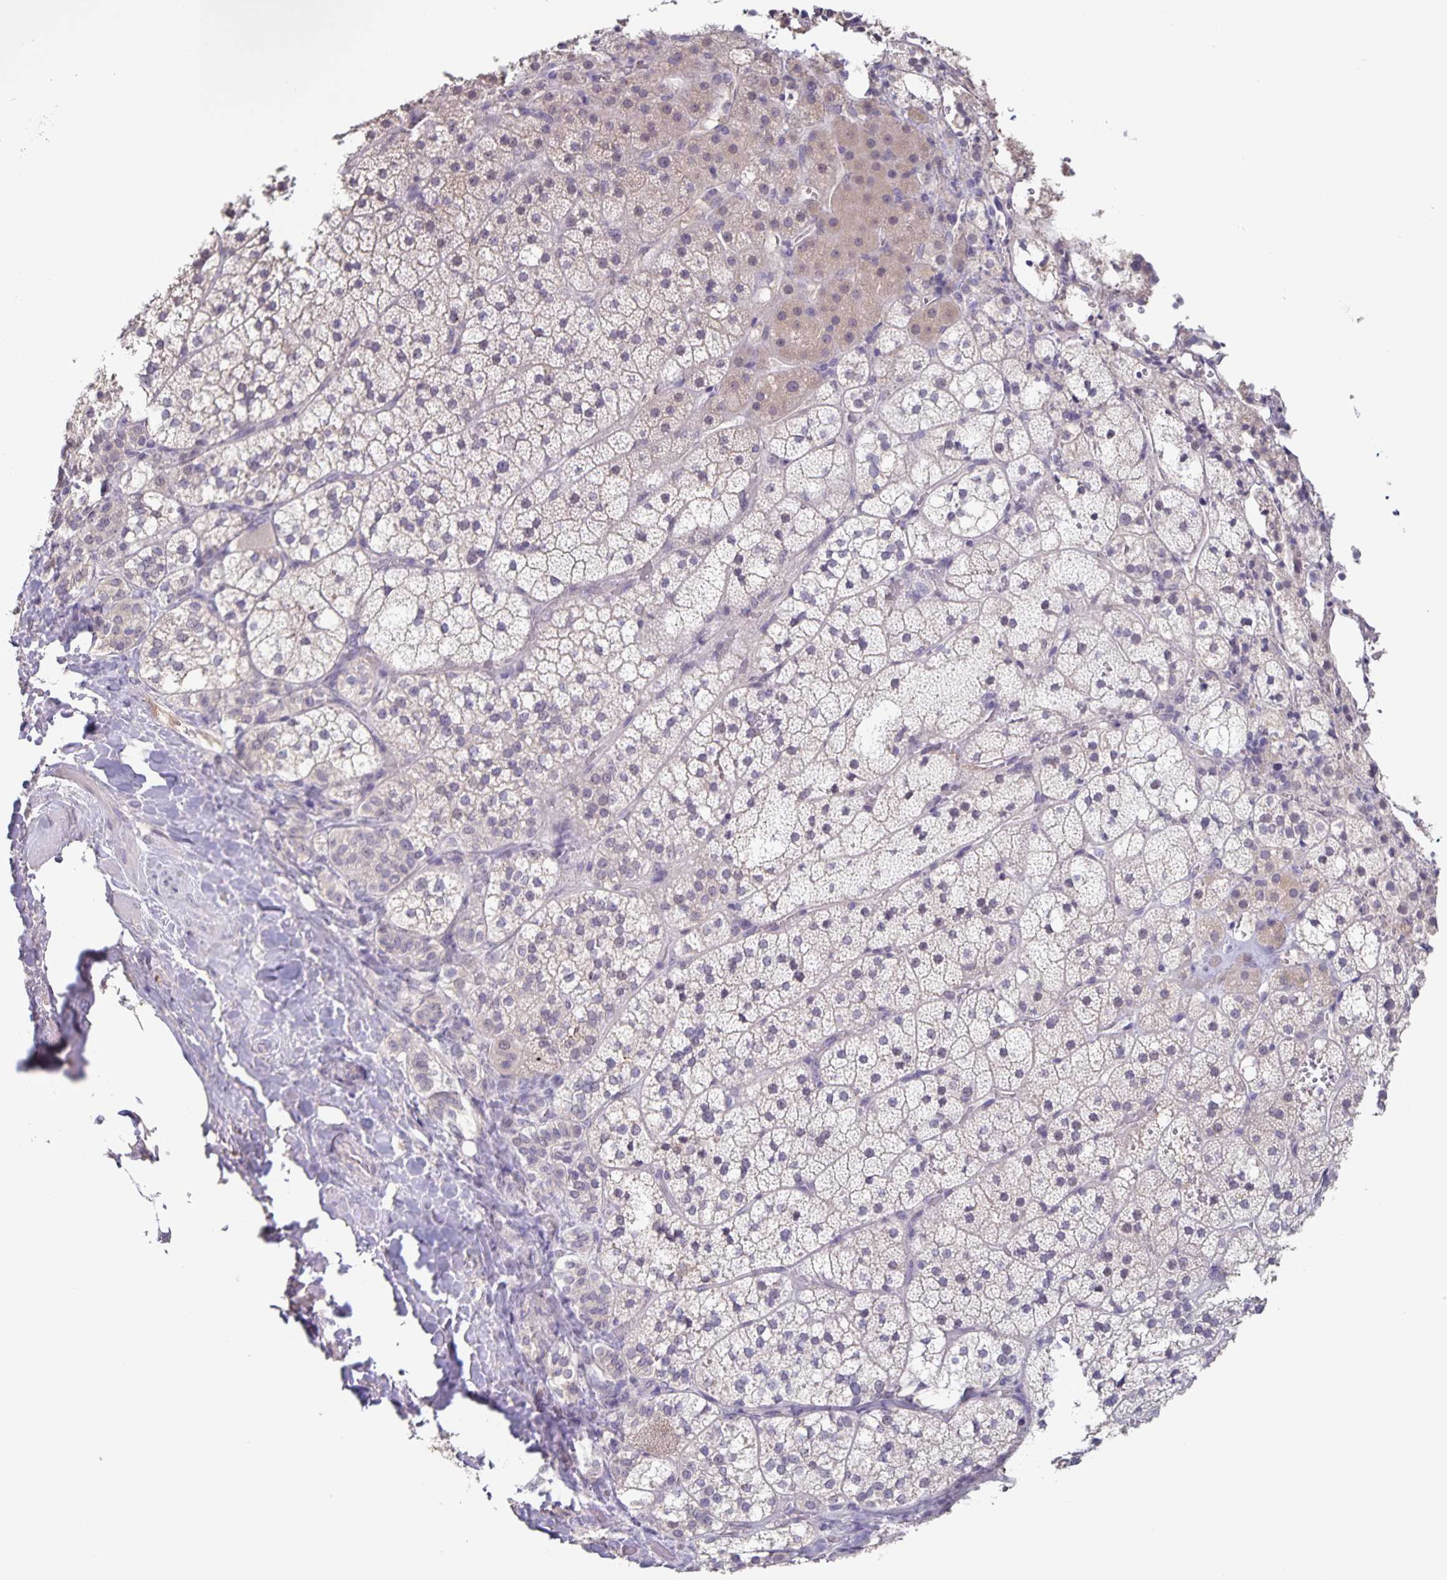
{"staining": {"intensity": "weak", "quantity": "<25%", "location": "cytoplasmic/membranous"}, "tissue": "adrenal gland", "cell_type": "Glandular cells", "image_type": "normal", "snomed": [{"axis": "morphology", "description": "Normal tissue, NOS"}, {"axis": "topography", "description": "Adrenal gland"}], "caption": "Immunohistochemical staining of normal adrenal gland exhibits no significant staining in glandular cells.", "gene": "INSL5", "patient": {"sex": "male", "age": 53}}